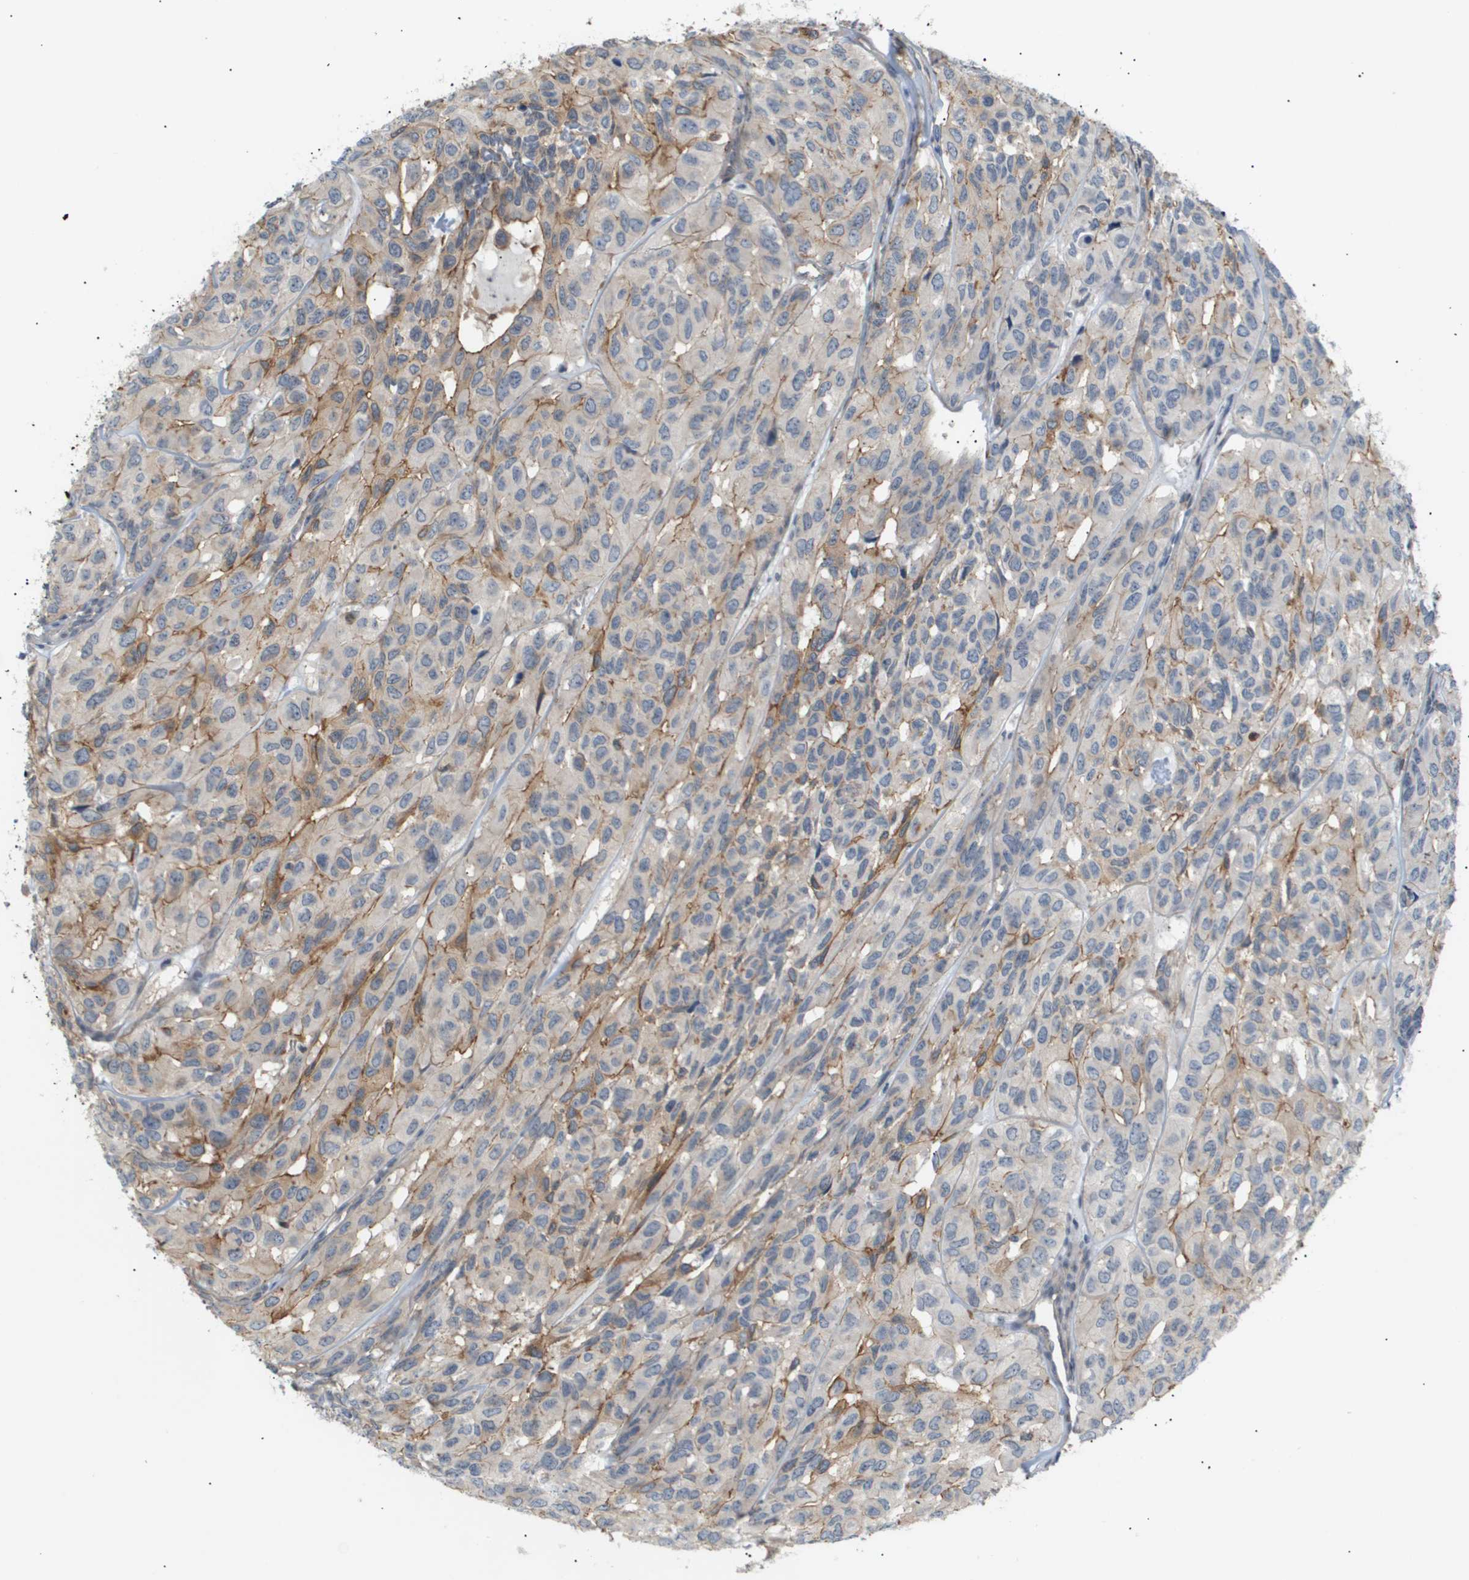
{"staining": {"intensity": "moderate", "quantity": "<25%", "location": "cytoplasmic/membranous"}, "tissue": "head and neck cancer", "cell_type": "Tumor cells", "image_type": "cancer", "snomed": [{"axis": "morphology", "description": "Adenocarcinoma, NOS"}, {"axis": "topography", "description": "Salivary gland, NOS"}, {"axis": "topography", "description": "Head-Neck"}], "caption": "Immunohistochemical staining of head and neck cancer (adenocarcinoma) demonstrates moderate cytoplasmic/membranous protein expression in about <25% of tumor cells.", "gene": "CORO2B", "patient": {"sex": "female", "age": 76}}